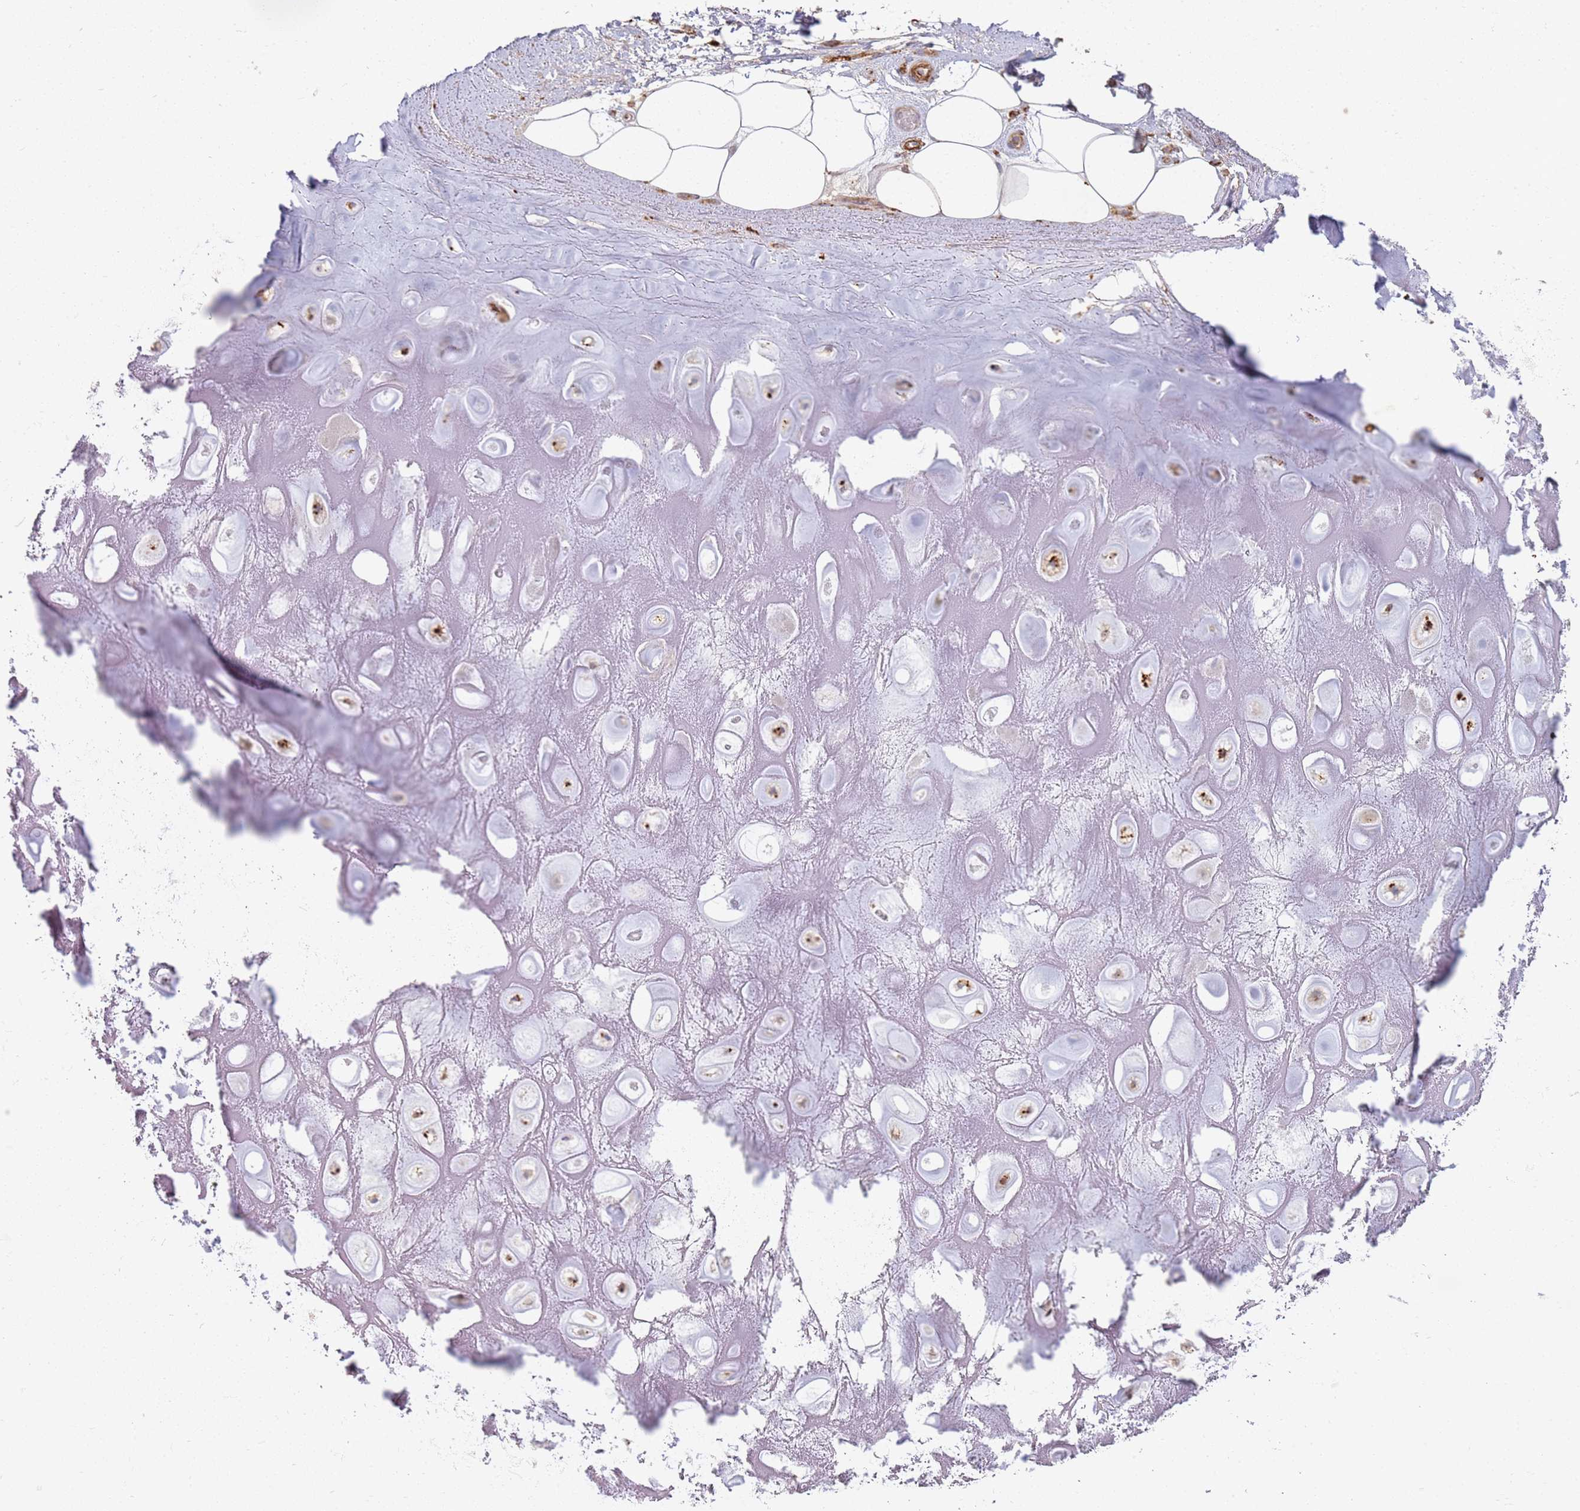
{"staining": {"intensity": "moderate", "quantity": "25%-75%", "location": "cytoplasmic/membranous"}, "tissue": "adipose tissue", "cell_type": "Adipocytes", "image_type": "normal", "snomed": [{"axis": "morphology", "description": "Normal tissue, NOS"}, {"axis": "topography", "description": "Cartilage tissue"}], "caption": "Protein staining of normal adipose tissue reveals moderate cytoplasmic/membranous expression in approximately 25%-75% of adipocytes.", "gene": "TMEM229B", "patient": {"sex": "male", "age": 81}}